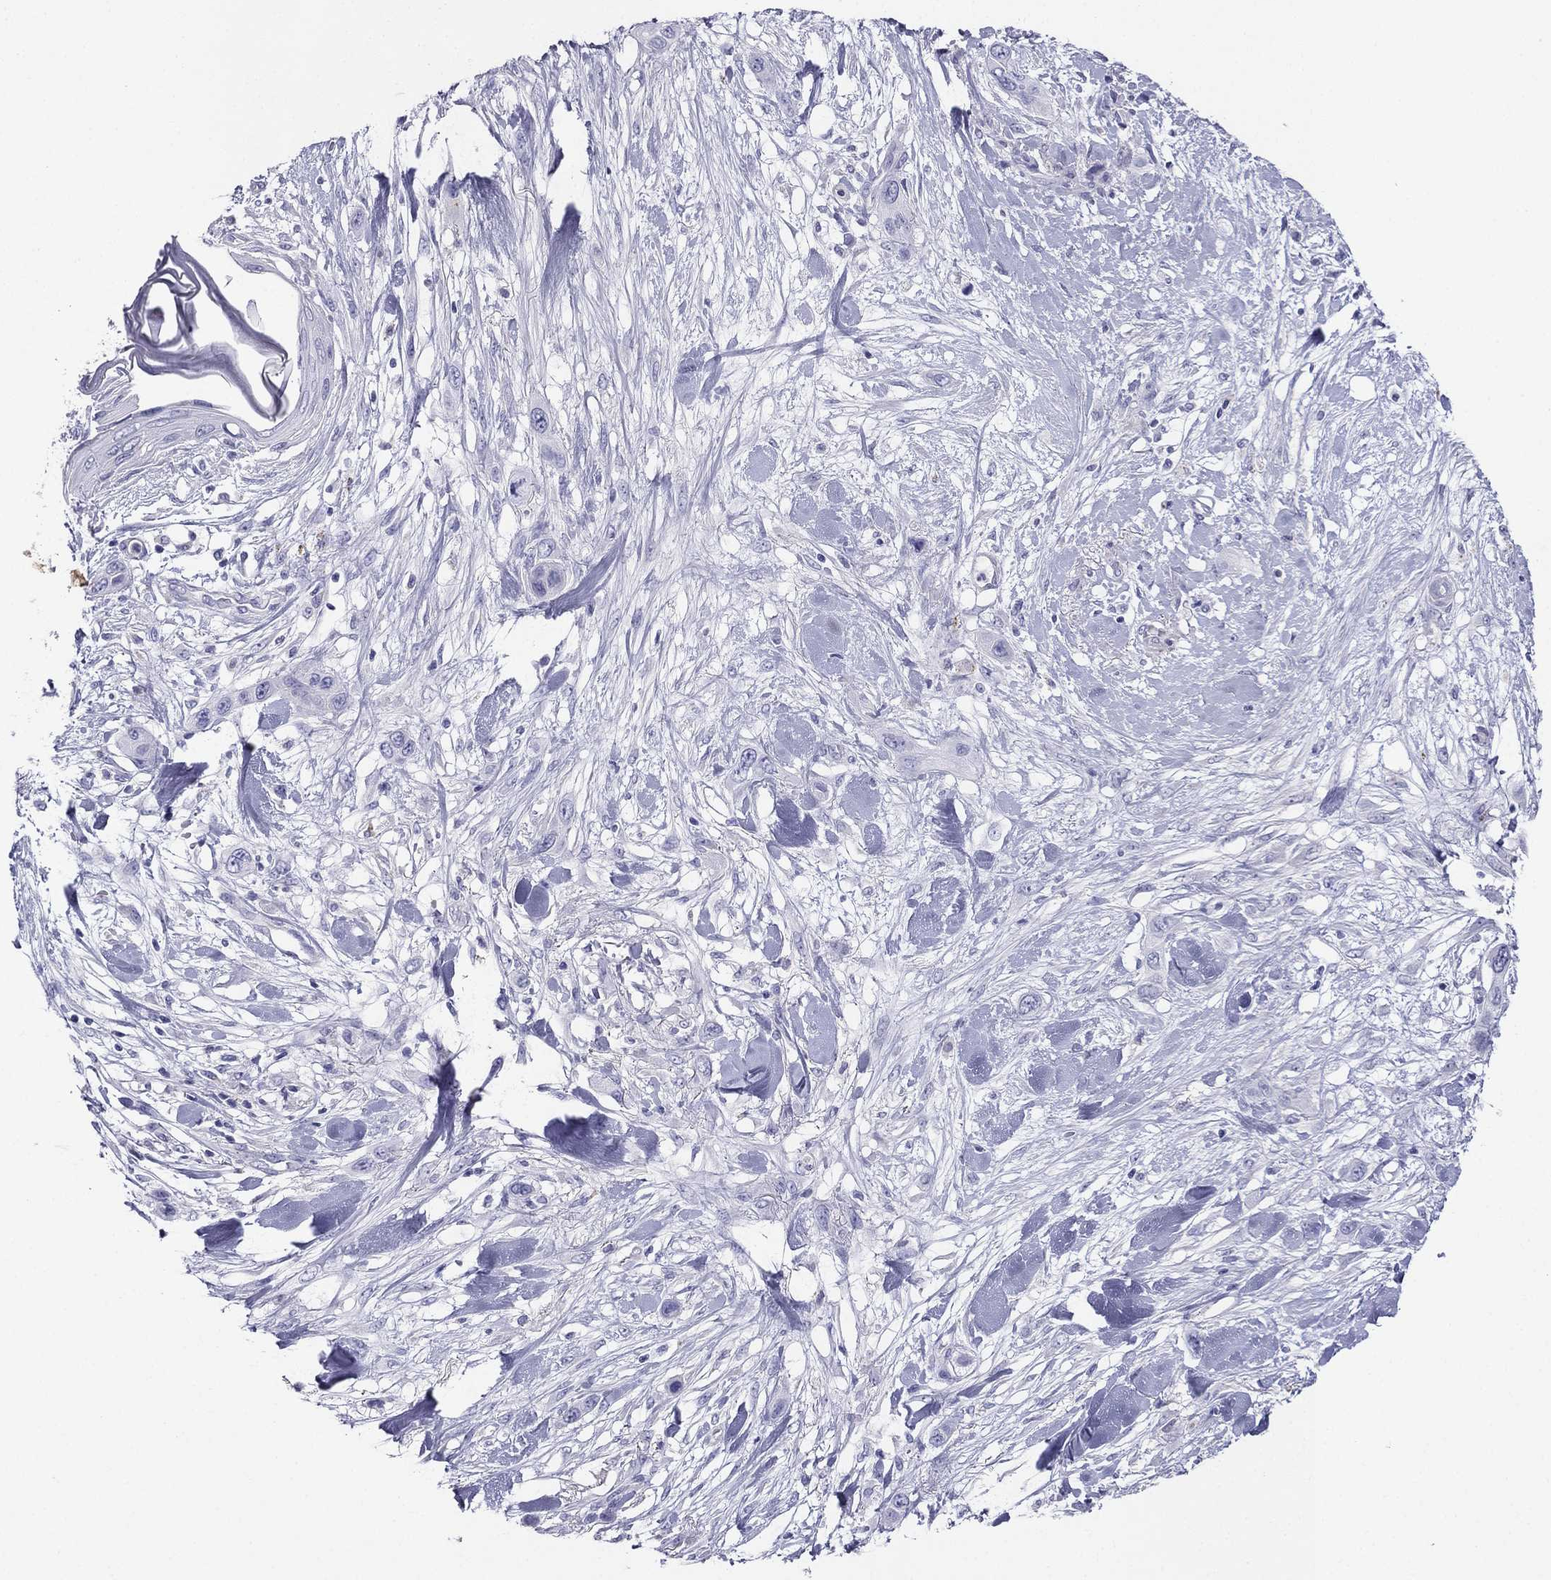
{"staining": {"intensity": "negative", "quantity": "none", "location": "none"}, "tissue": "skin cancer", "cell_type": "Tumor cells", "image_type": "cancer", "snomed": [{"axis": "morphology", "description": "Squamous cell carcinoma, NOS"}, {"axis": "topography", "description": "Skin"}], "caption": "Immunohistochemistry (IHC) histopathology image of neoplastic tissue: human skin squamous cell carcinoma stained with DAB (3,3'-diaminobenzidine) demonstrates no significant protein staining in tumor cells. (Brightfield microscopy of DAB immunohistochemistry (IHC) at high magnification).", "gene": "ALOXE3", "patient": {"sex": "male", "age": 79}}